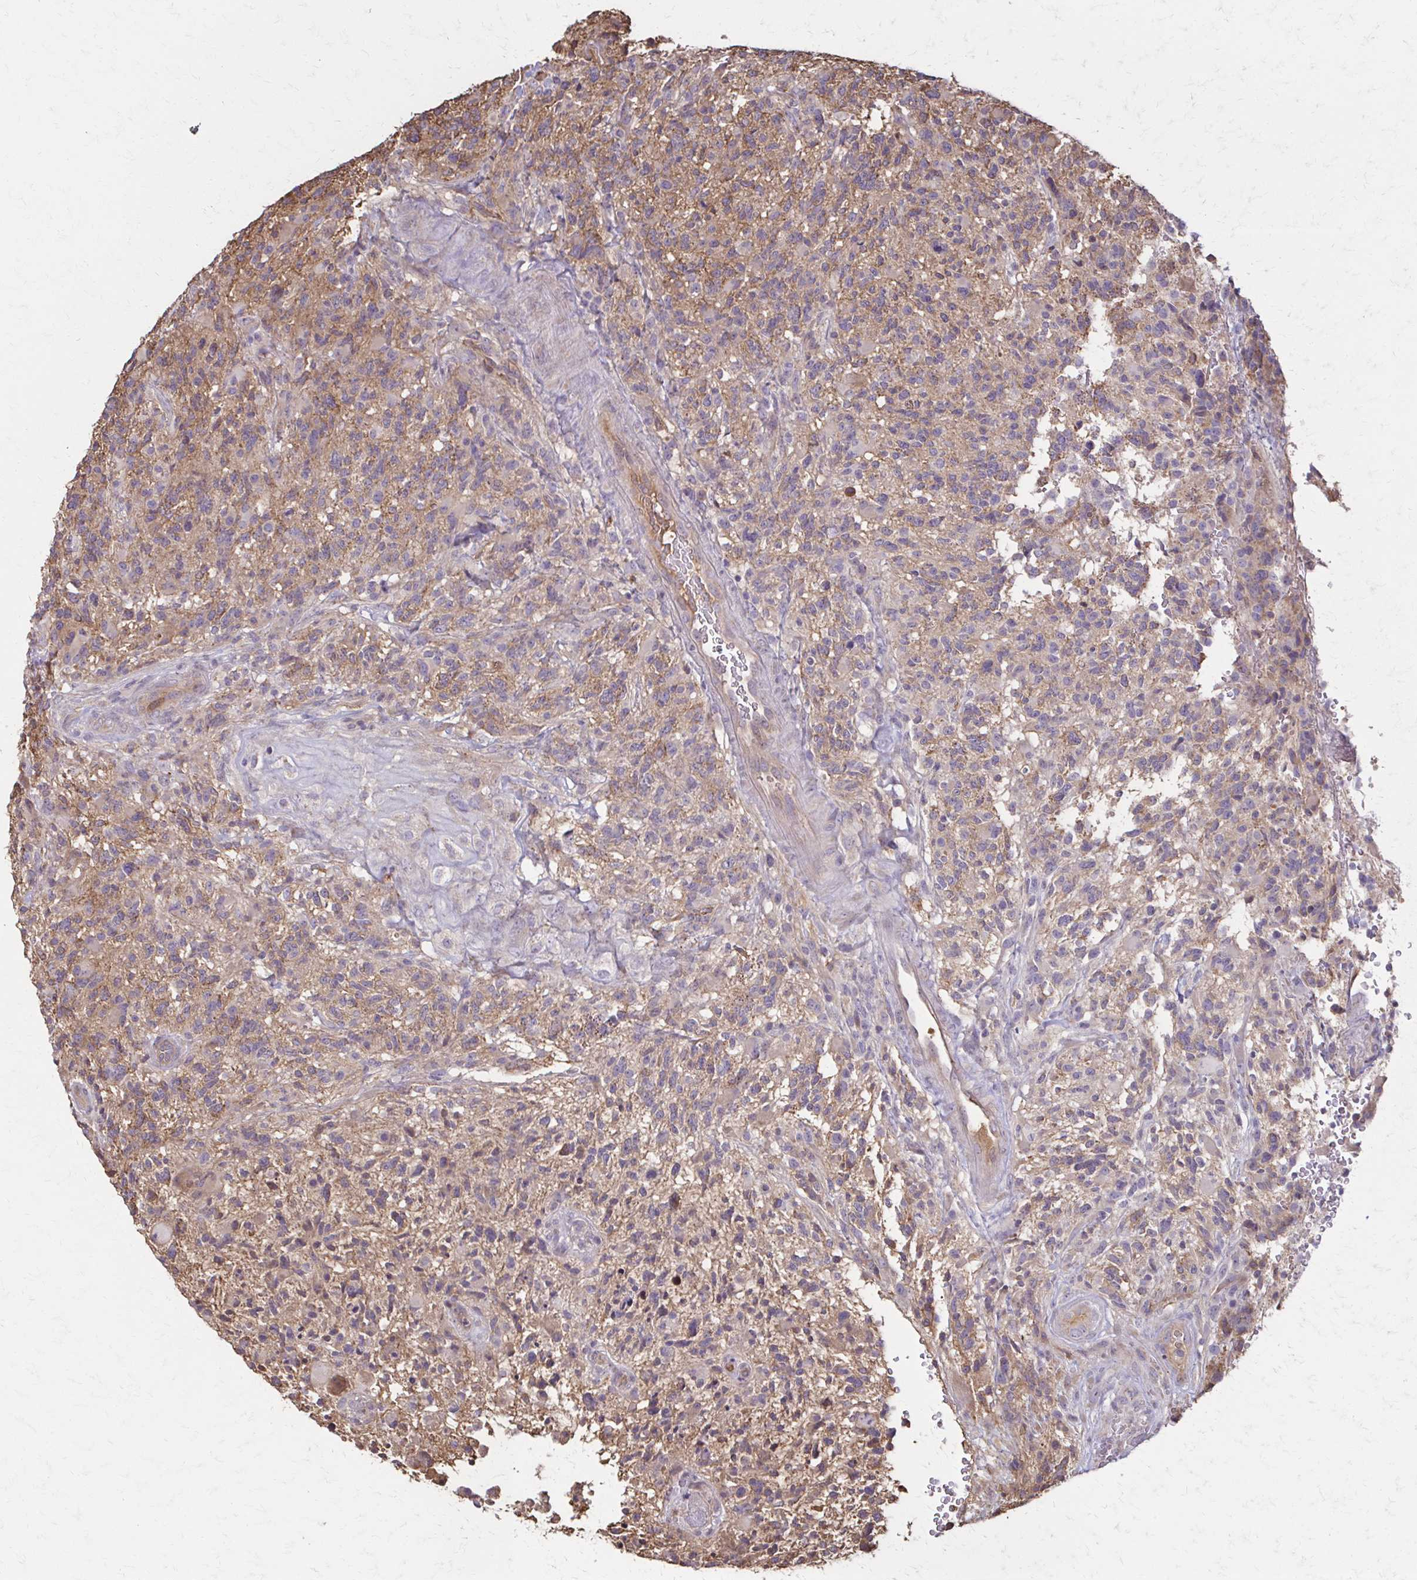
{"staining": {"intensity": "weak", "quantity": ">75%", "location": "cytoplasmic/membranous"}, "tissue": "glioma", "cell_type": "Tumor cells", "image_type": "cancer", "snomed": [{"axis": "morphology", "description": "Glioma, malignant, High grade"}, {"axis": "topography", "description": "Brain"}], "caption": "Immunohistochemical staining of glioma exhibits low levels of weak cytoplasmic/membranous positivity in approximately >75% of tumor cells.", "gene": "IL18BP", "patient": {"sex": "female", "age": 71}}